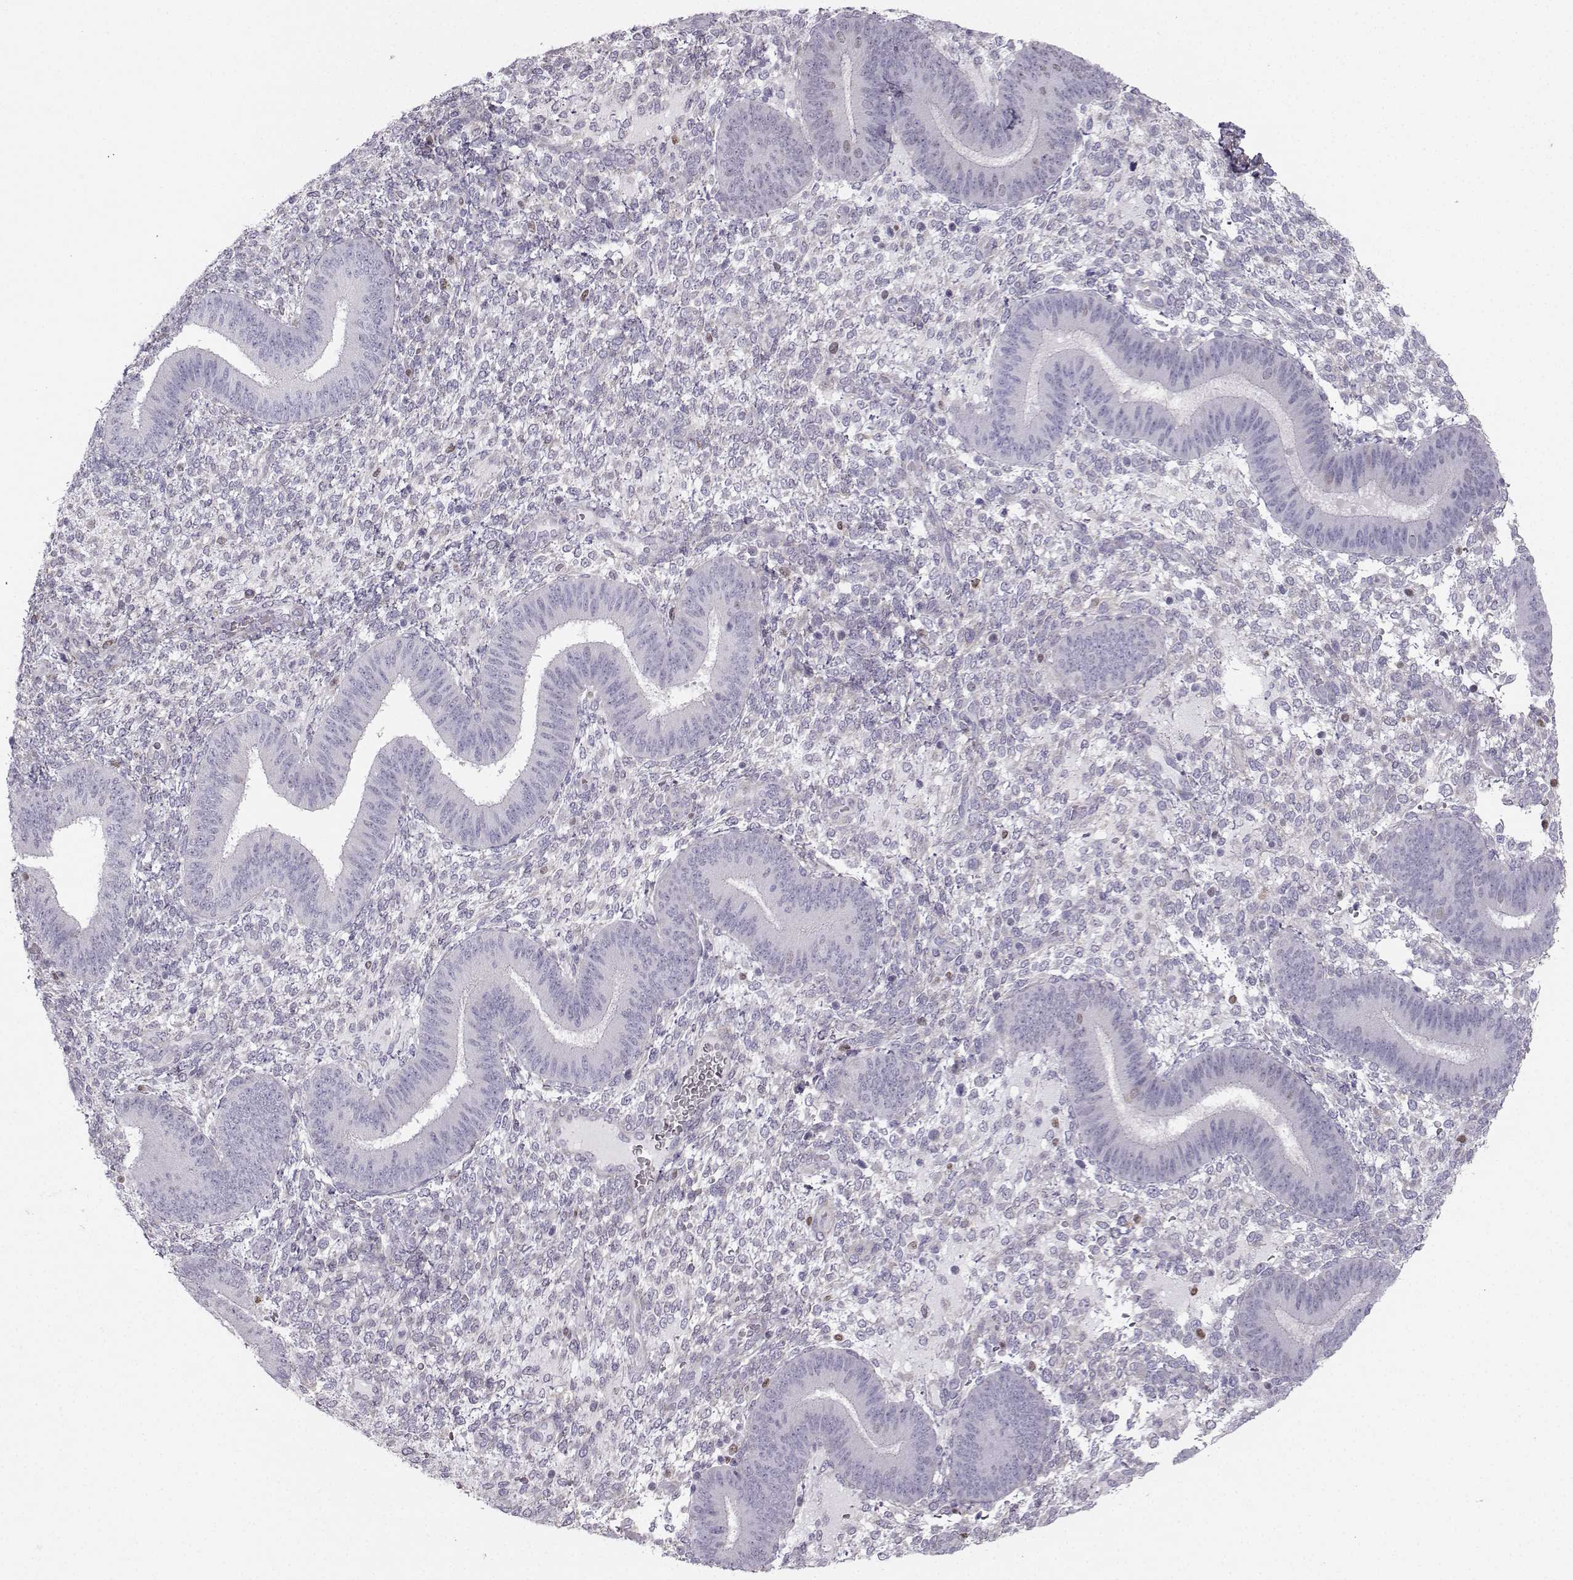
{"staining": {"intensity": "negative", "quantity": "none", "location": "none"}, "tissue": "endometrium", "cell_type": "Cells in endometrial stroma", "image_type": "normal", "snomed": [{"axis": "morphology", "description": "Normal tissue, NOS"}, {"axis": "topography", "description": "Endometrium"}], "caption": "Immunohistochemistry (IHC) of normal endometrium displays no expression in cells in endometrial stroma.", "gene": "DCLK3", "patient": {"sex": "female", "age": 39}}